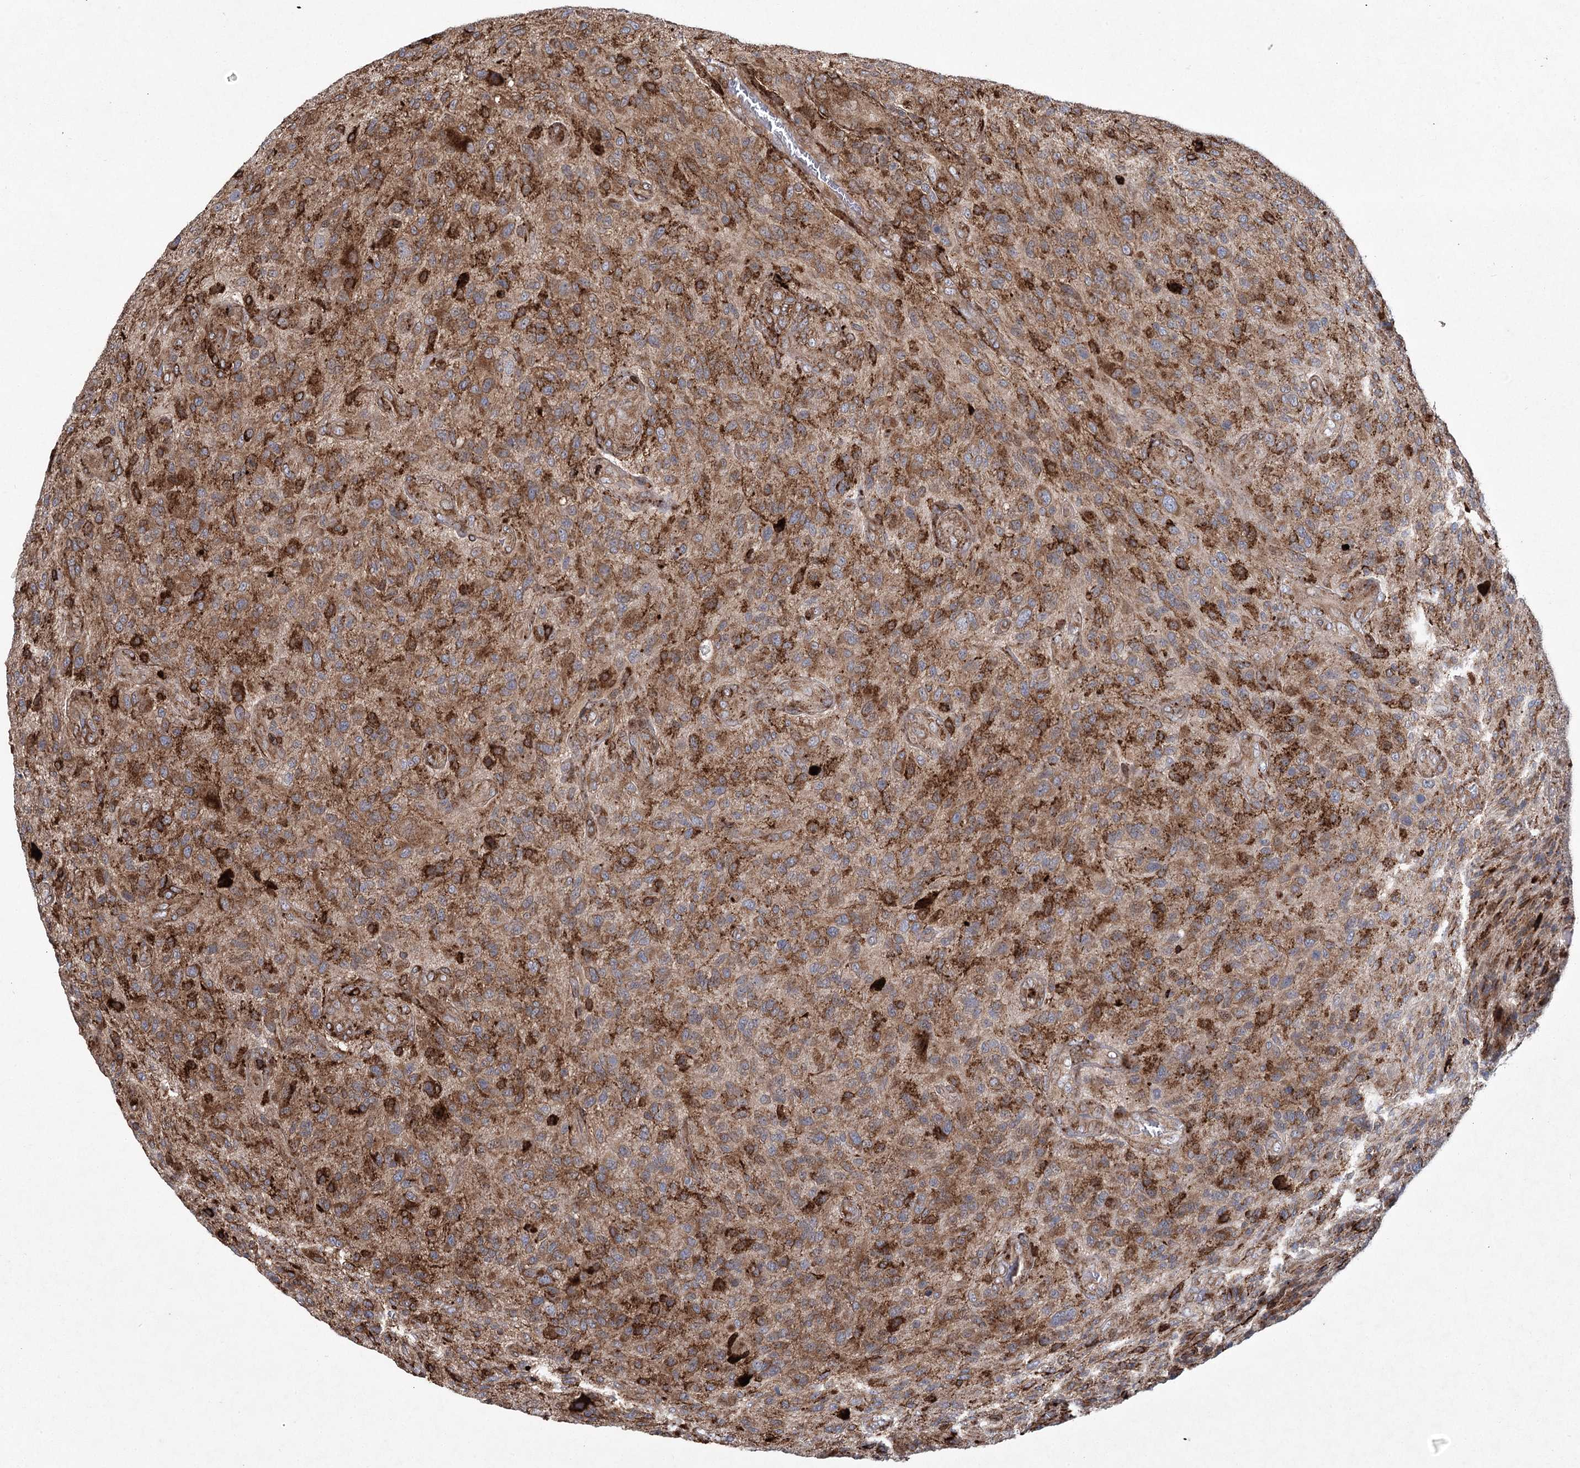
{"staining": {"intensity": "strong", "quantity": "25%-75%", "location": "cytoplasmic/membranous"}, "tissue": "glioma", "cell_type": "Tumor cells", "image_type": "cancer", "snomed": [{"axis": "morphology", "description": "Glioma, malignant, High grade"}, {"axis": "topography", "description": "Brain"}], "caption": "Protein analysis of high-grade glioma (malignant) tissue demonstrates strong cytoplasmic/membranous staining in approximately 25%-75% of tumor cells. (Brightfield microscopy of DAB IHC at high magnification).", "gene": "DCUN1D4", "patient": {"sex": "male", "age": 47}}